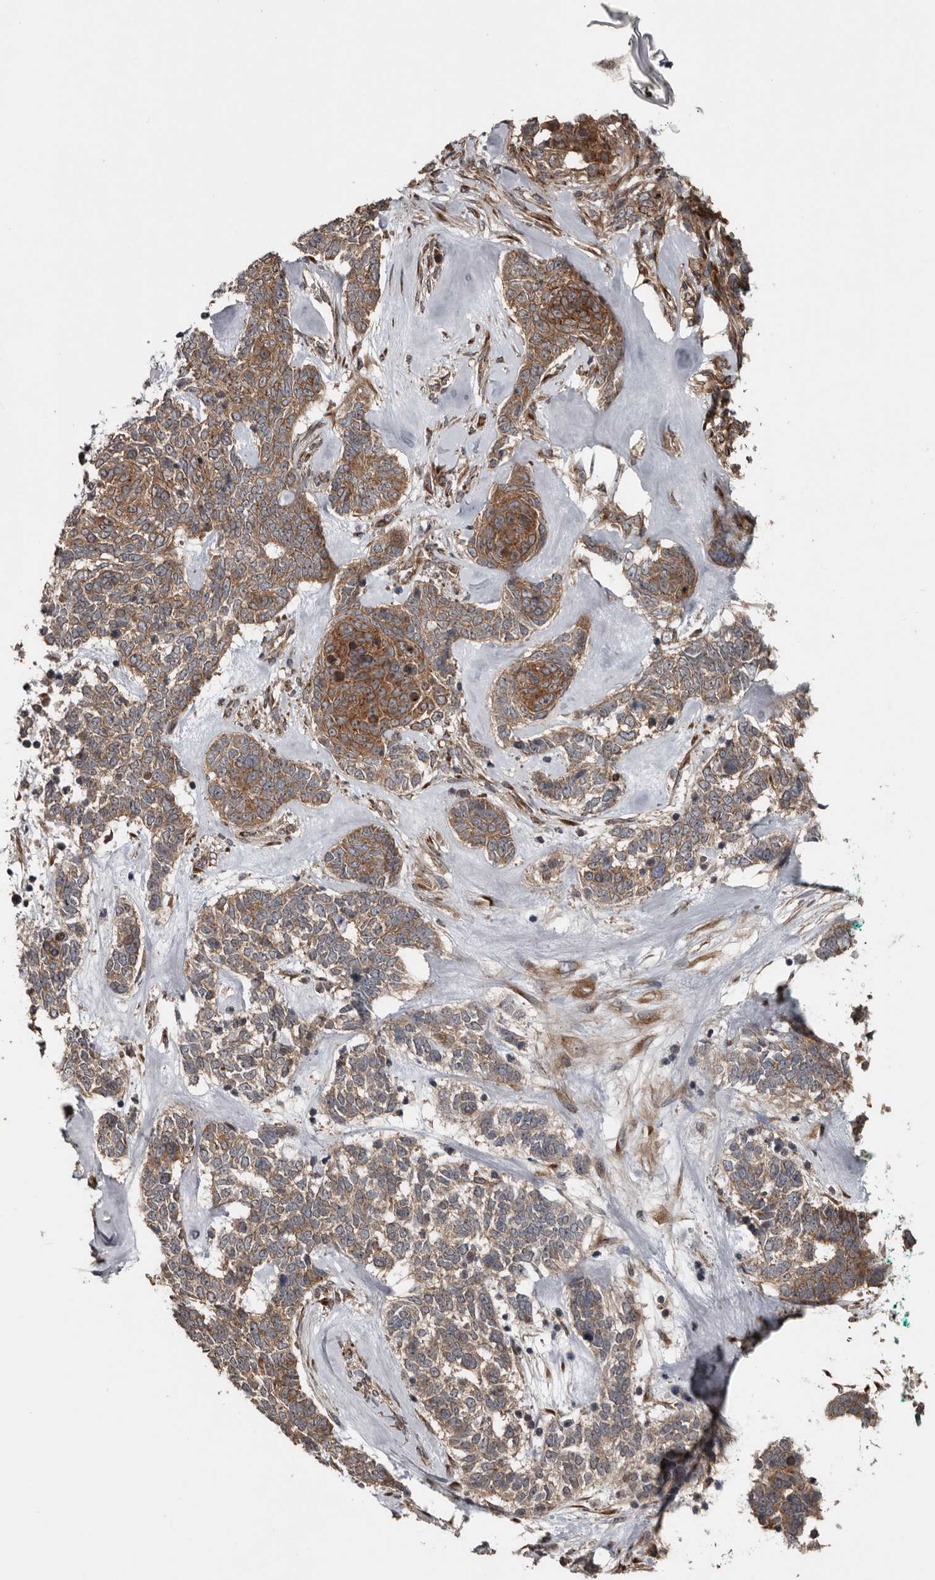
{"staining": {"intensity": "moderate", "quantity": ">75%", "location": "cytoplasmic/membranous"}, "tissue": "skin cancer", "cell_type": "Tumor cells", "image_type": "cancer", "snomed": [{"axis": "morphology", "description": "Basal cell carcinoma"}, {"axis": "topography", "description": "Skin"}], "caption": "Protein expression analysis of basal cell carcinoma (skin) shows moderate cytoplasmic/membranous positivity in approximately >75% of tumor cells. The staining was performed using DAB, with brown indicating positive protein expression. Nuclei are stained blue with hematoxylin.", "gene": "CCDC190", "patient": {"sex": "female", "age": 81}}